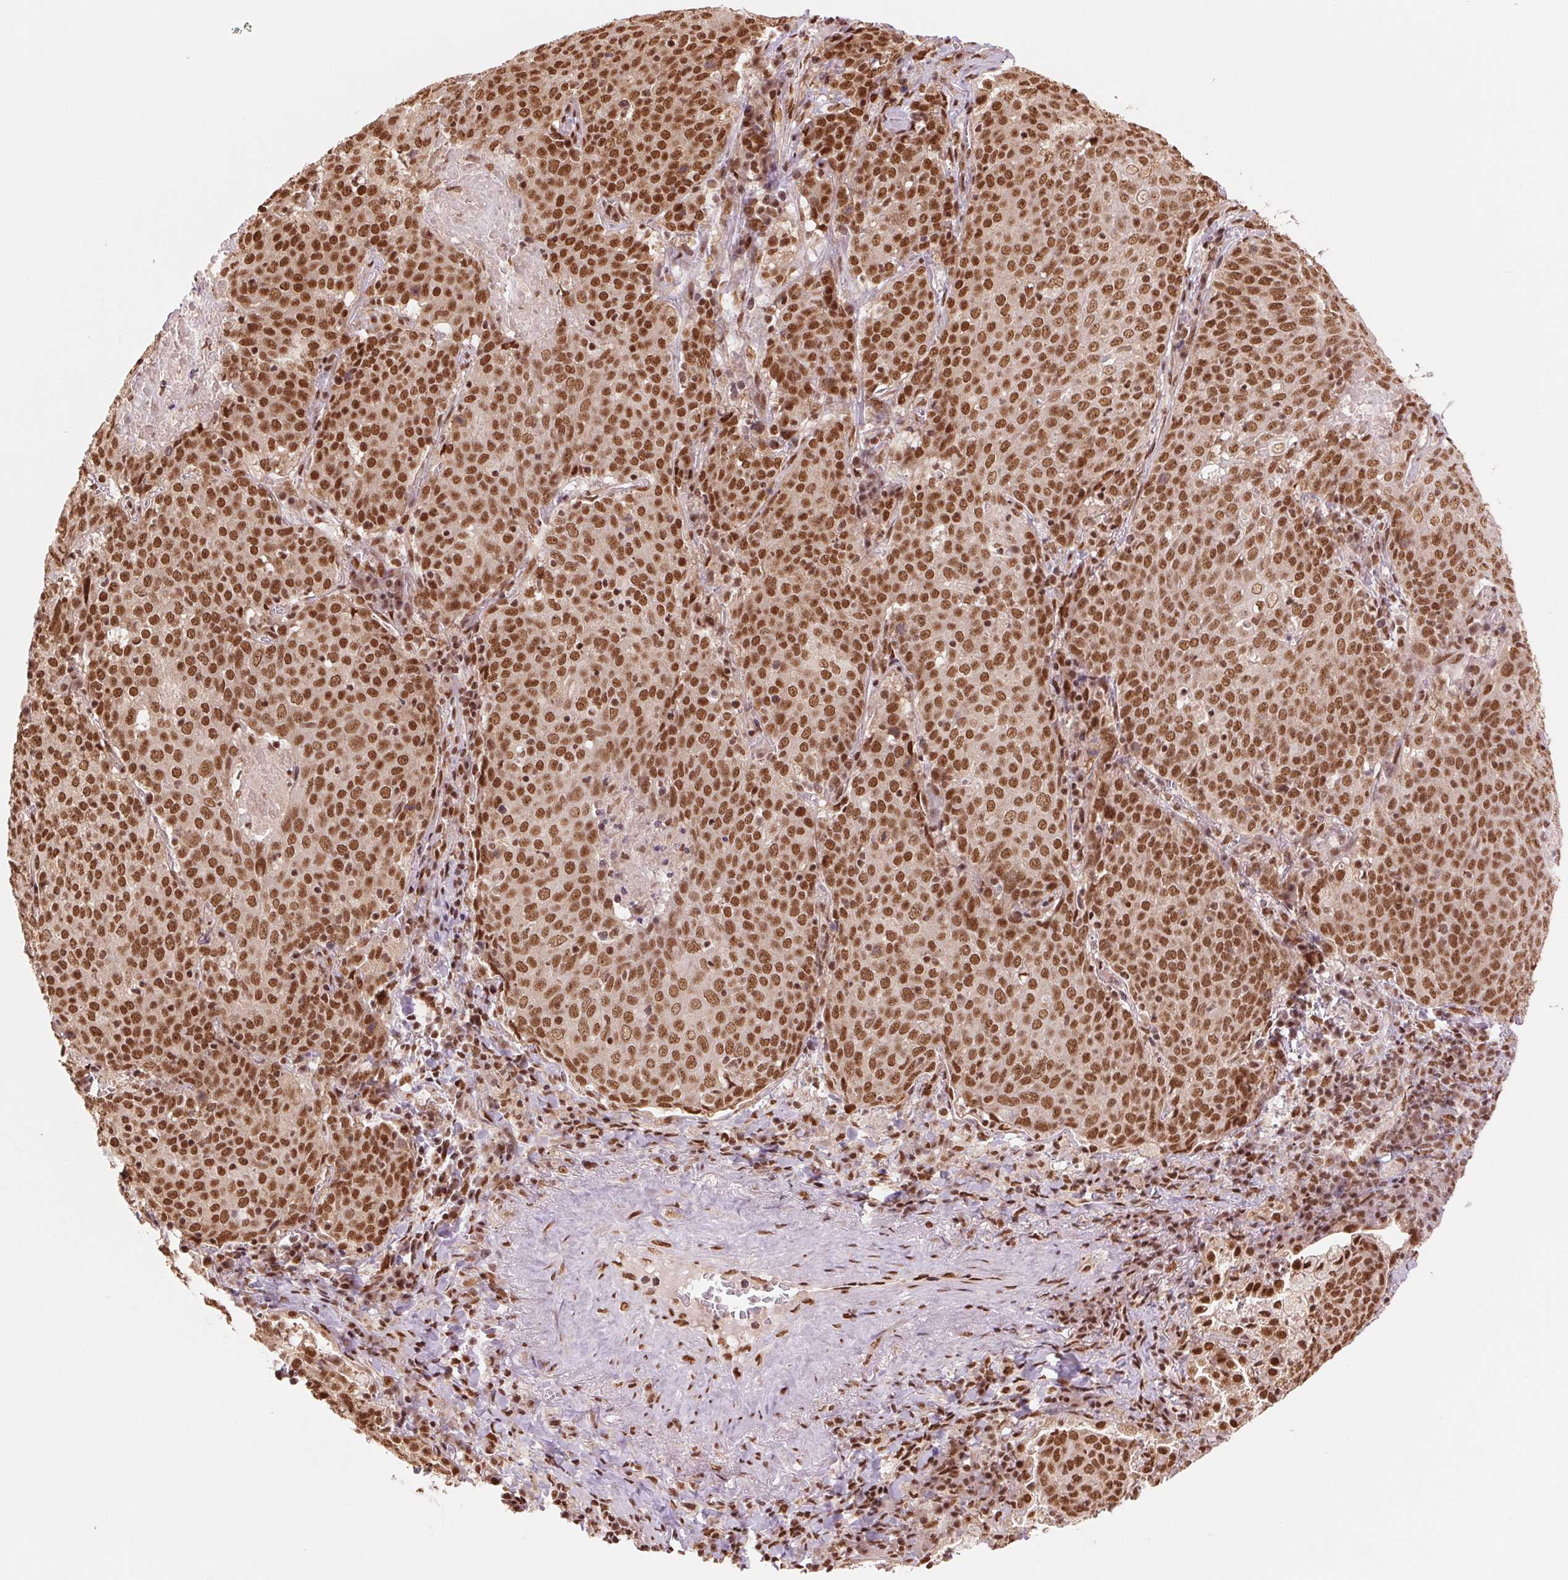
{"staining": {"intensity": "strong", "quantity": ">75%", "location": "nuclear"}, "tissue": "lung cancer", "cell_type": "Tumor cells", "image_type": "cancer", "snomed": [{"axis": "morphology", "description": "Squamous cell carcinoma, NOS"}, {"axis": "topography", "description": "Lung"}], "caption": "Immunohistochemical staining of human lung squamous cell carcinoma demonstrates strong nuclear protein expression in approximately >75% of tumor cells. (brown staining indicates protein expression, while blue staining denotes nuclei).", "gene": "TTLL9", "patient": {"sex": "male", "age": 82}}